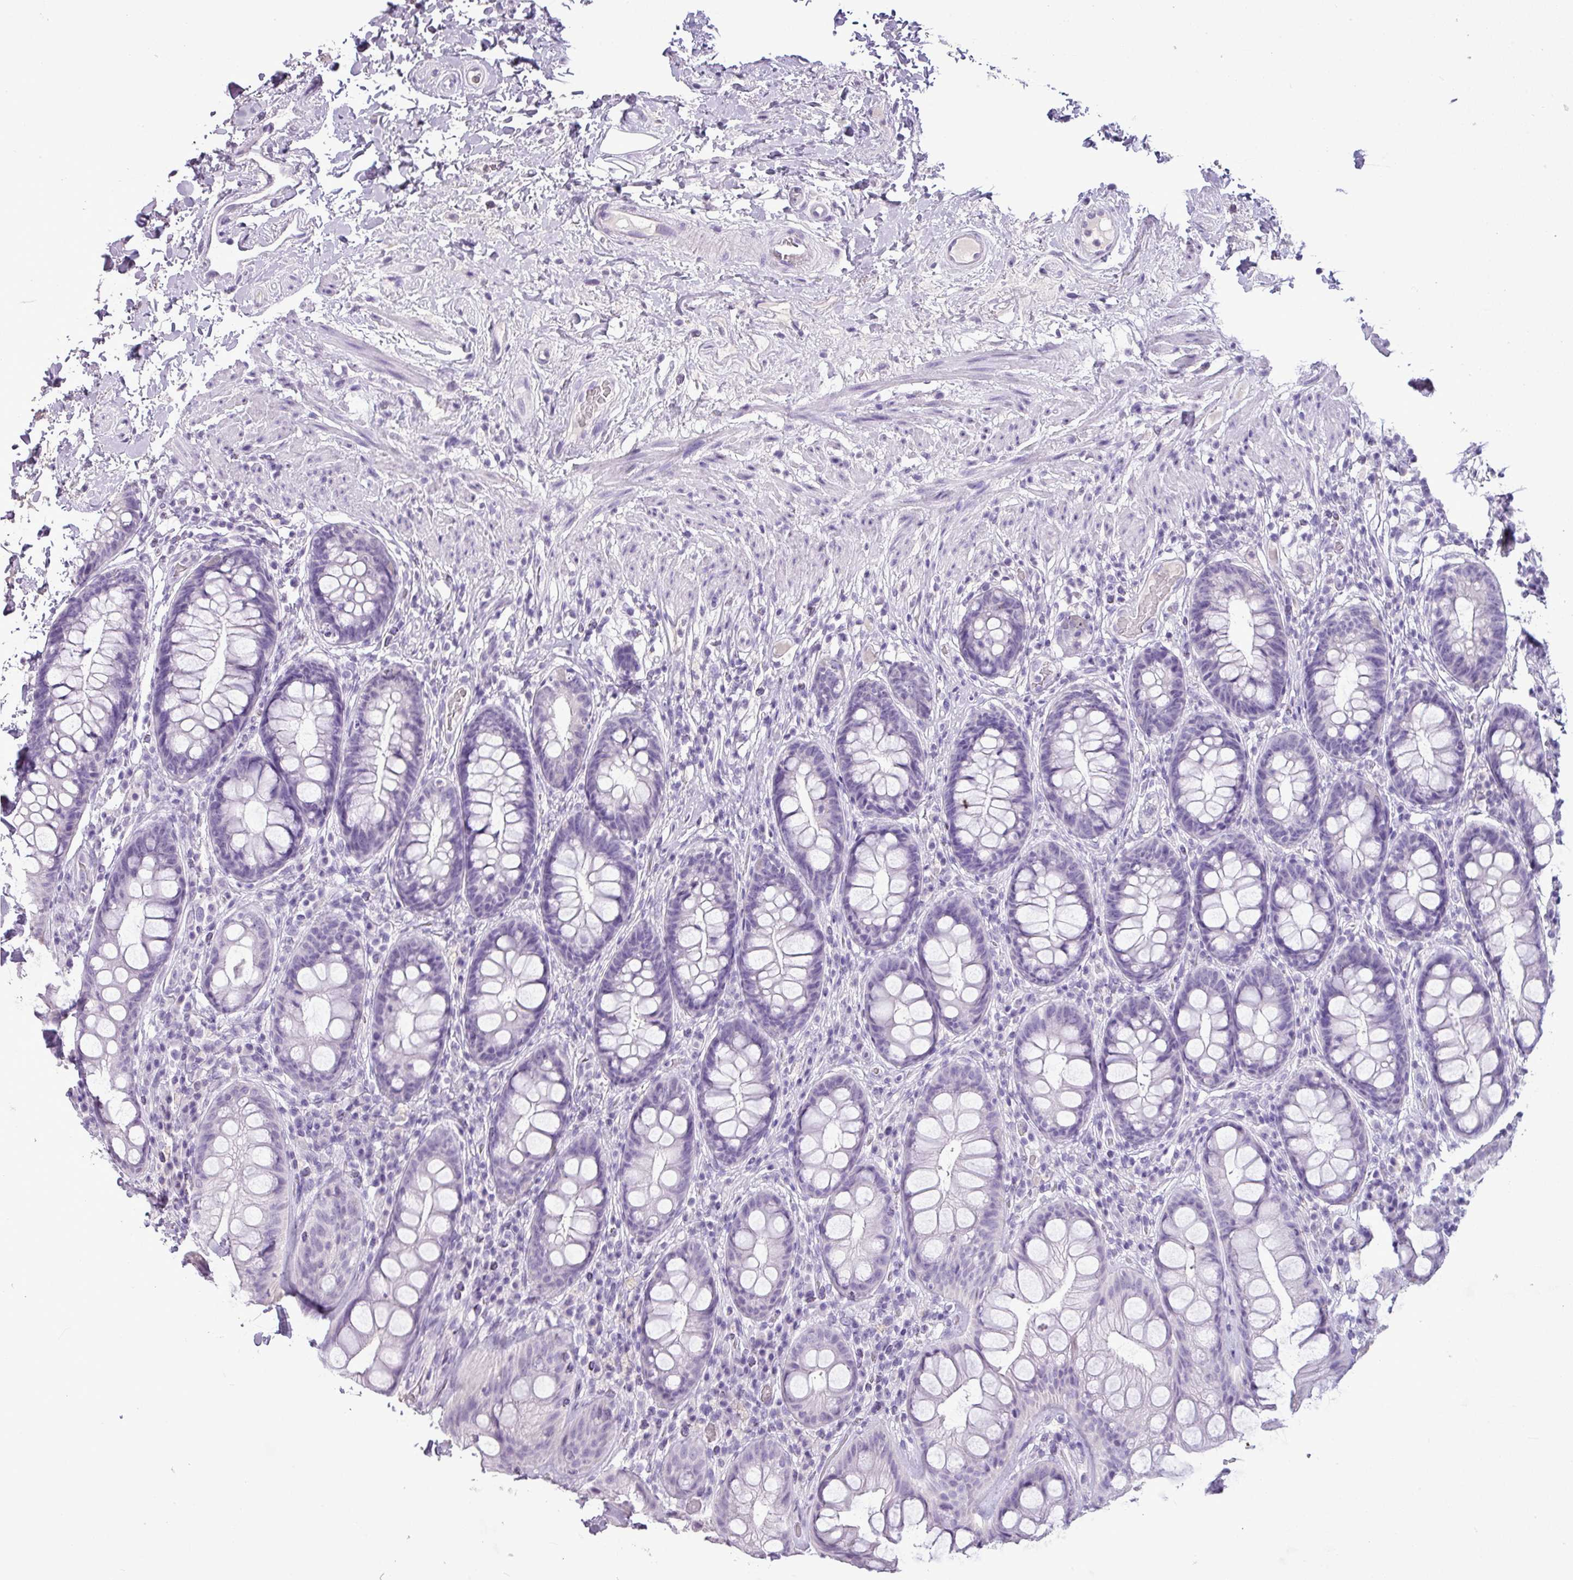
{"staining": {"intensity": "negative", "quantity": "none", "location": "none"}, "tissue": "rectum", "cell_type": "Glandular cells", "image_type": "normal", "snomed": [{"axis": "morphology", "description": "Normal tissue, NOS"}, {"axis": "topography", "description": "Rectum"}], "caption": "Immunohistochemical staining of normal rectum reveals no significant positivity in glandular cells.", "gene": "TMEM91", "patient": {"sex": "male", "age": 74}}